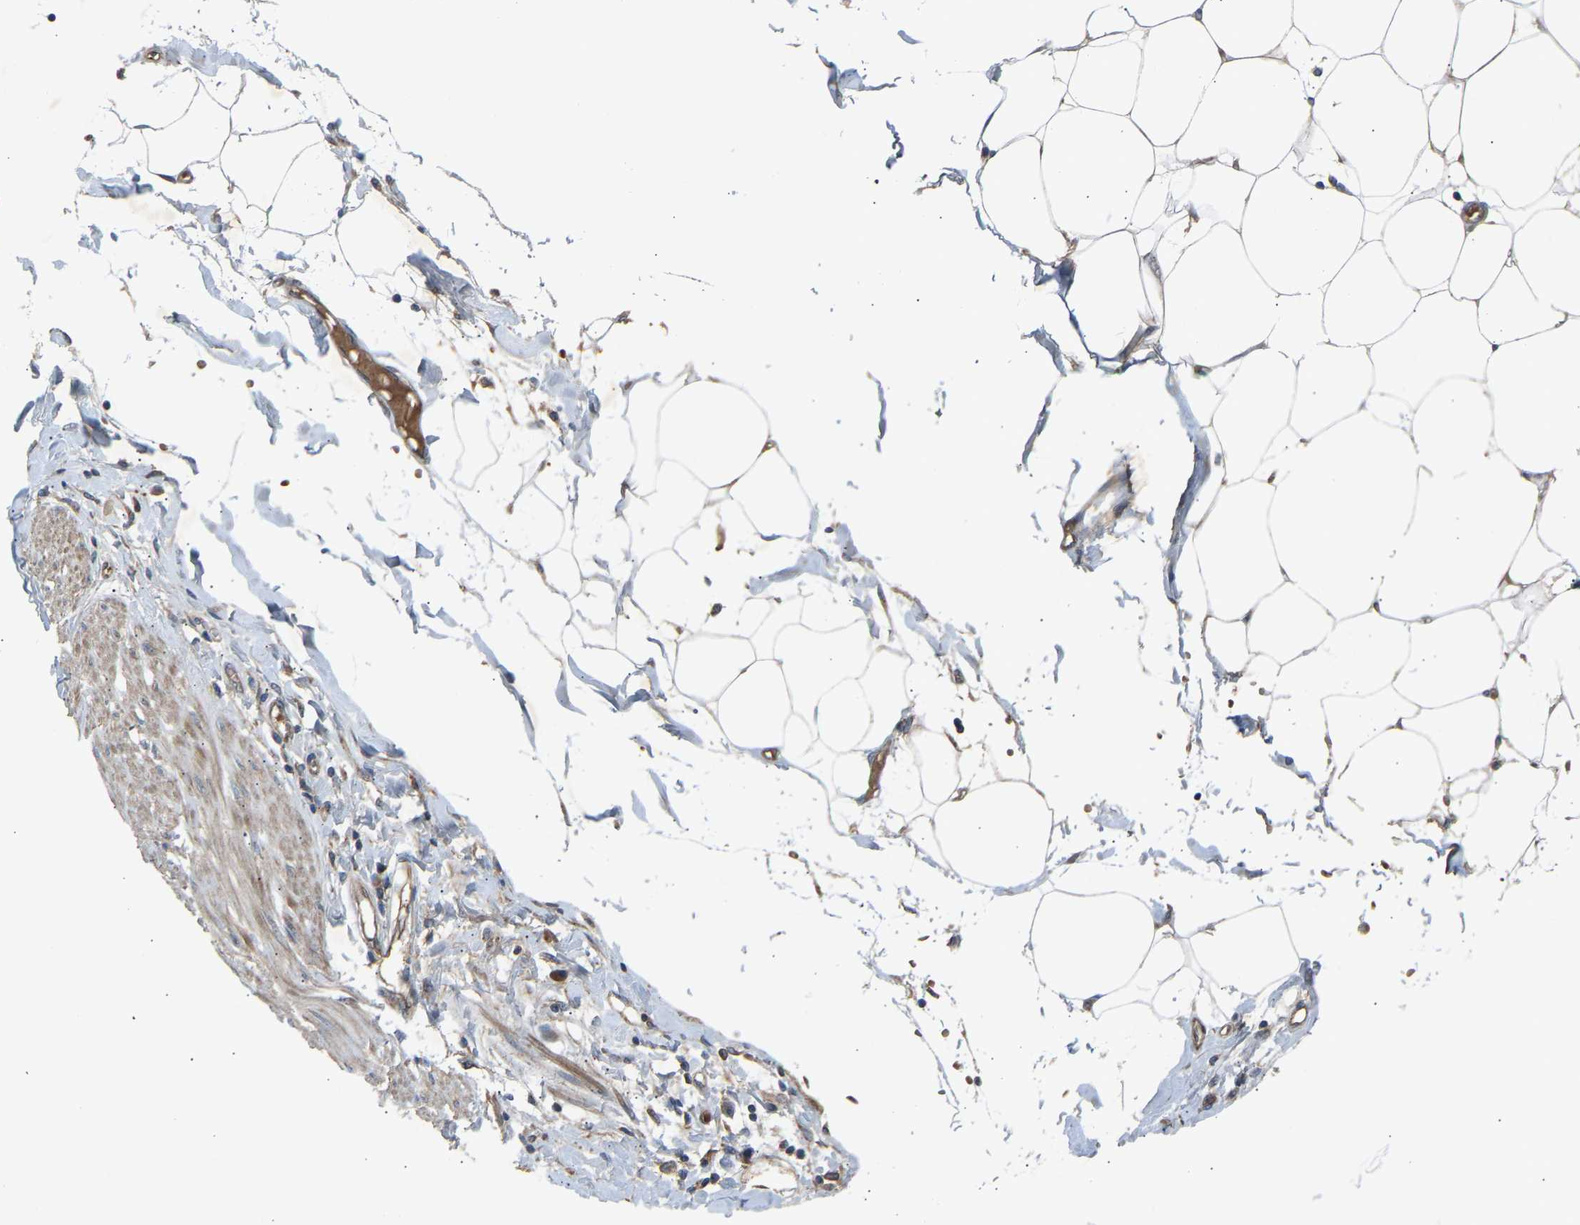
{"staining": {"intensity": "moderate", "quantity": "<25%", "location": "cytoplasmic/membranous"}, "tissue": "adipose tissue", "cell_type": "Adipocytes", "image_type": "normal", "snomed": [{"axis": "morphology", "description": "Normal tissue, NOS"}, {"axis": "morphology", "description": "Adenocarcinoma, NOS"}, {"axis": "topography", "description": "Colon"}, {"axis": "topography", "description": "Peripheral nerve tissue"}], "caption": "Immunohistochemistry (IHC) of benign adipose tissue demonstrates low levels of moderate cytoplasmic/membranous expression in approximately <25% of adipocytes.", "gene": "GAS2L1", "patient": {"sex": "male", "age": 14}}